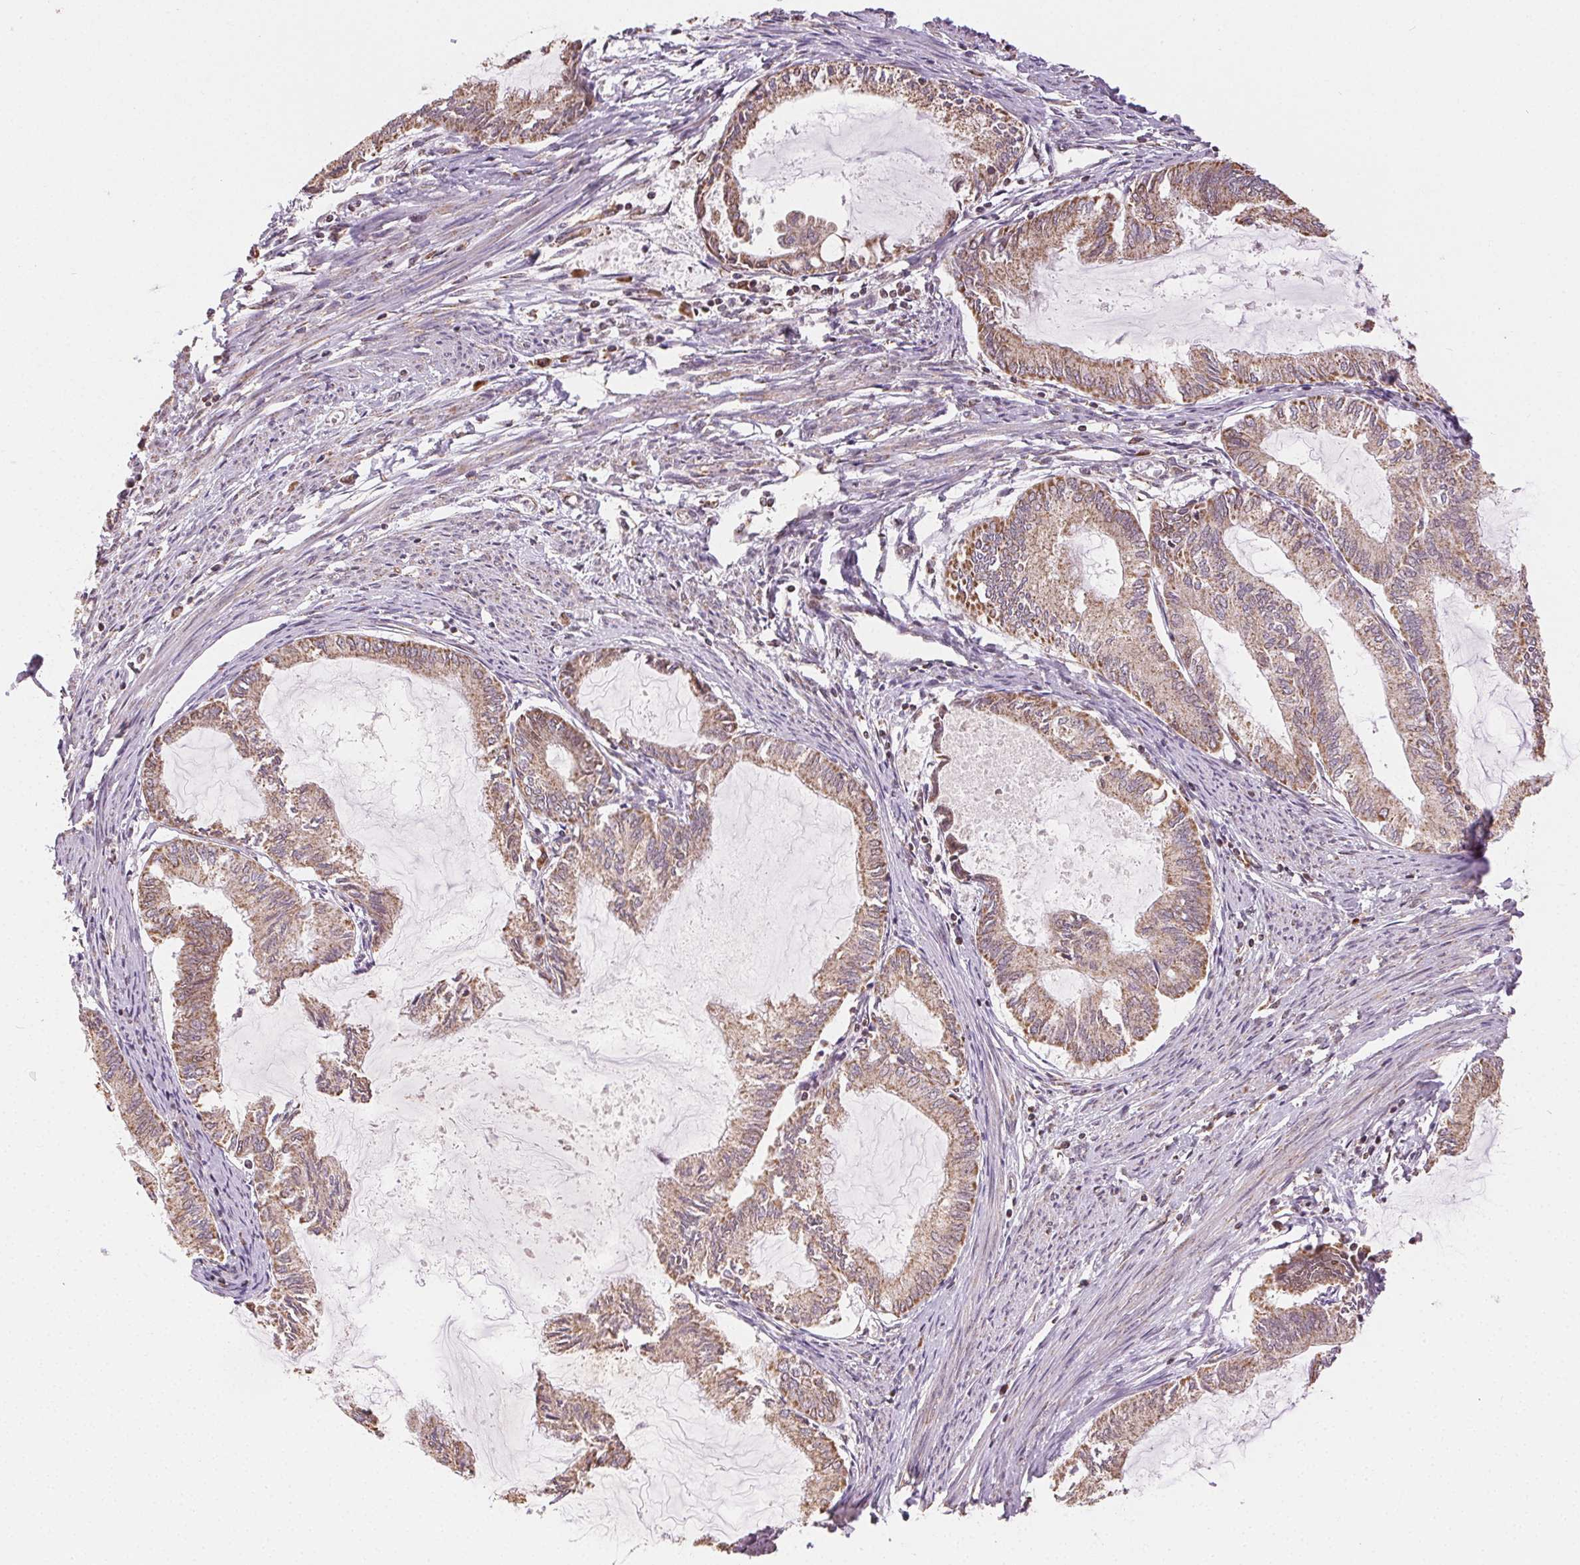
{"staining": {"intensity": "moderate", "quantity": ">75%", "location": "cytoplasmic/membranous"}, "tissue": "endometrial cancer", "cell_type": "Tumor cells", "image_type": "cancer", "snomed": [{"axis": "morphology", "description": "Adenocarcinoma, NOS"}, {"axis": "topography", "description": "Endometrium"}], "caption": "Immunohistochemical staining of endometrial cancer (adenocarcinoma) displays moderate cytoplasmic/membranous protein staining in approximately >75% of tumor cells.", "gene": "PIWIL4", "patient": {"sex": "female", "age": 86}}